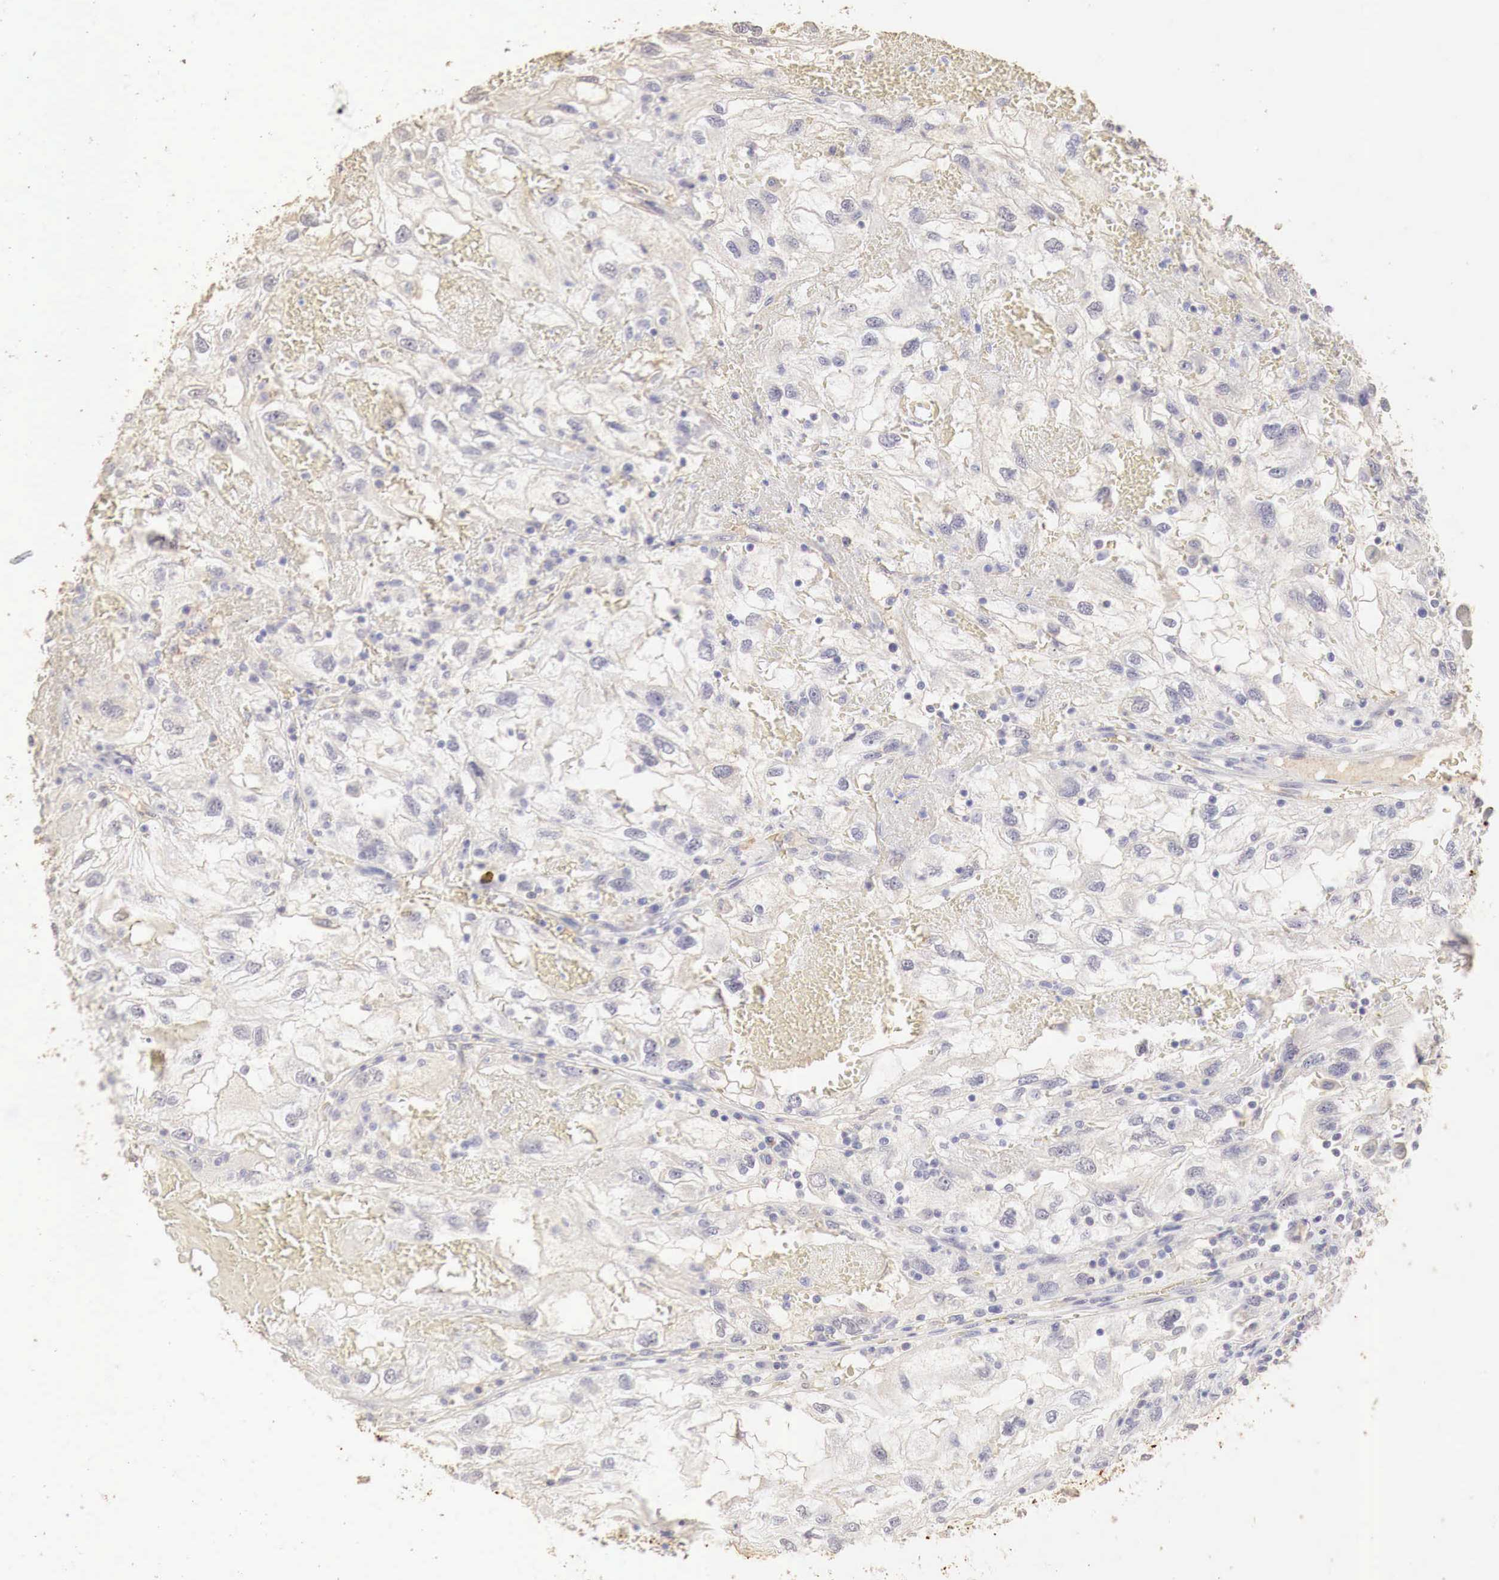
{"staining": {"intensity": "negative", "quantity": "none", "location": "none"}, "tissue": "renal cancer", "cell_type": "Tumor cells", "image_type": "cancer", "snomed": [{"axis": "morphology", "description": "Normal tissue, NOS"}, {"axis": "morphology", "description": "Adenocarcinoma, NOS"}, {"axis": "topography", "description": "Kidney"}], "caption": "This image is of adenocarcinoma (renal) stained with IHC to label a protein in brown with the nuclei are counter-stained blue. There is no expression in tumor cells.", "gene": "OTC", "patient": {"sex": "male", "age": 71}}